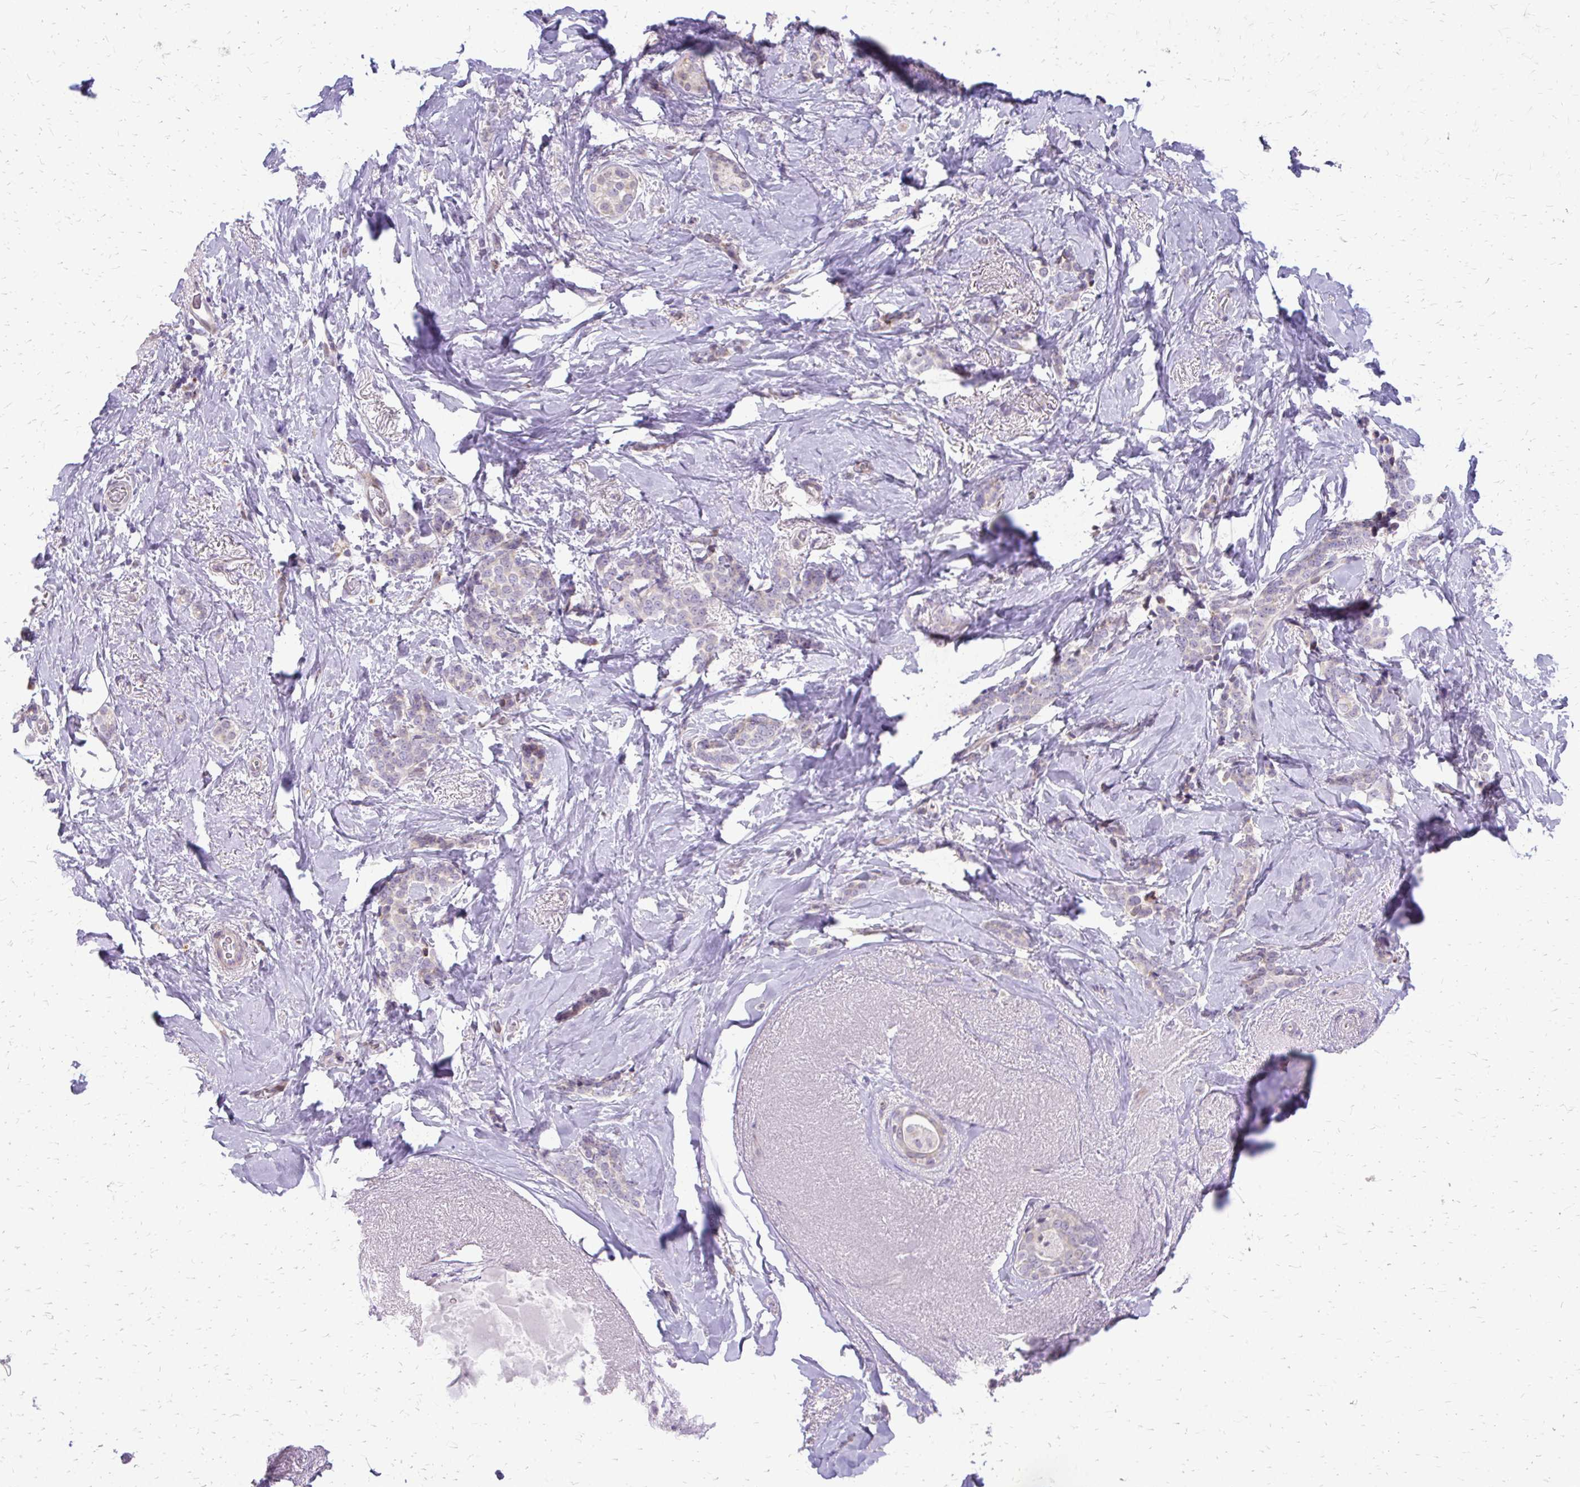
{"staining": {"intensity": "negative", "quantity": "none", "location": "none"}, "tissue": "breast cancer", "cell_type": "Tumor cells", "image_type": "cancer", "snomed": [{"axis": "morphology", "description": "Normal tissue, NOS"}, {"axis": "morphology", "description": "Duct carcinoma"}, {"axis": "topography", "description": "Breast"}], "caption": "Protein analysis of breast infiltrating ductal carcinoma reveals no significant positivity in tumor cells. Brightfield microscopy of IHC stained with DAB (3,3'-diaminobenzidine) (brown) and hematoxylin (blue), captured at high magnification.", "gene": "PPDPFL", "patient": {"sex": "female", "age": 77}}